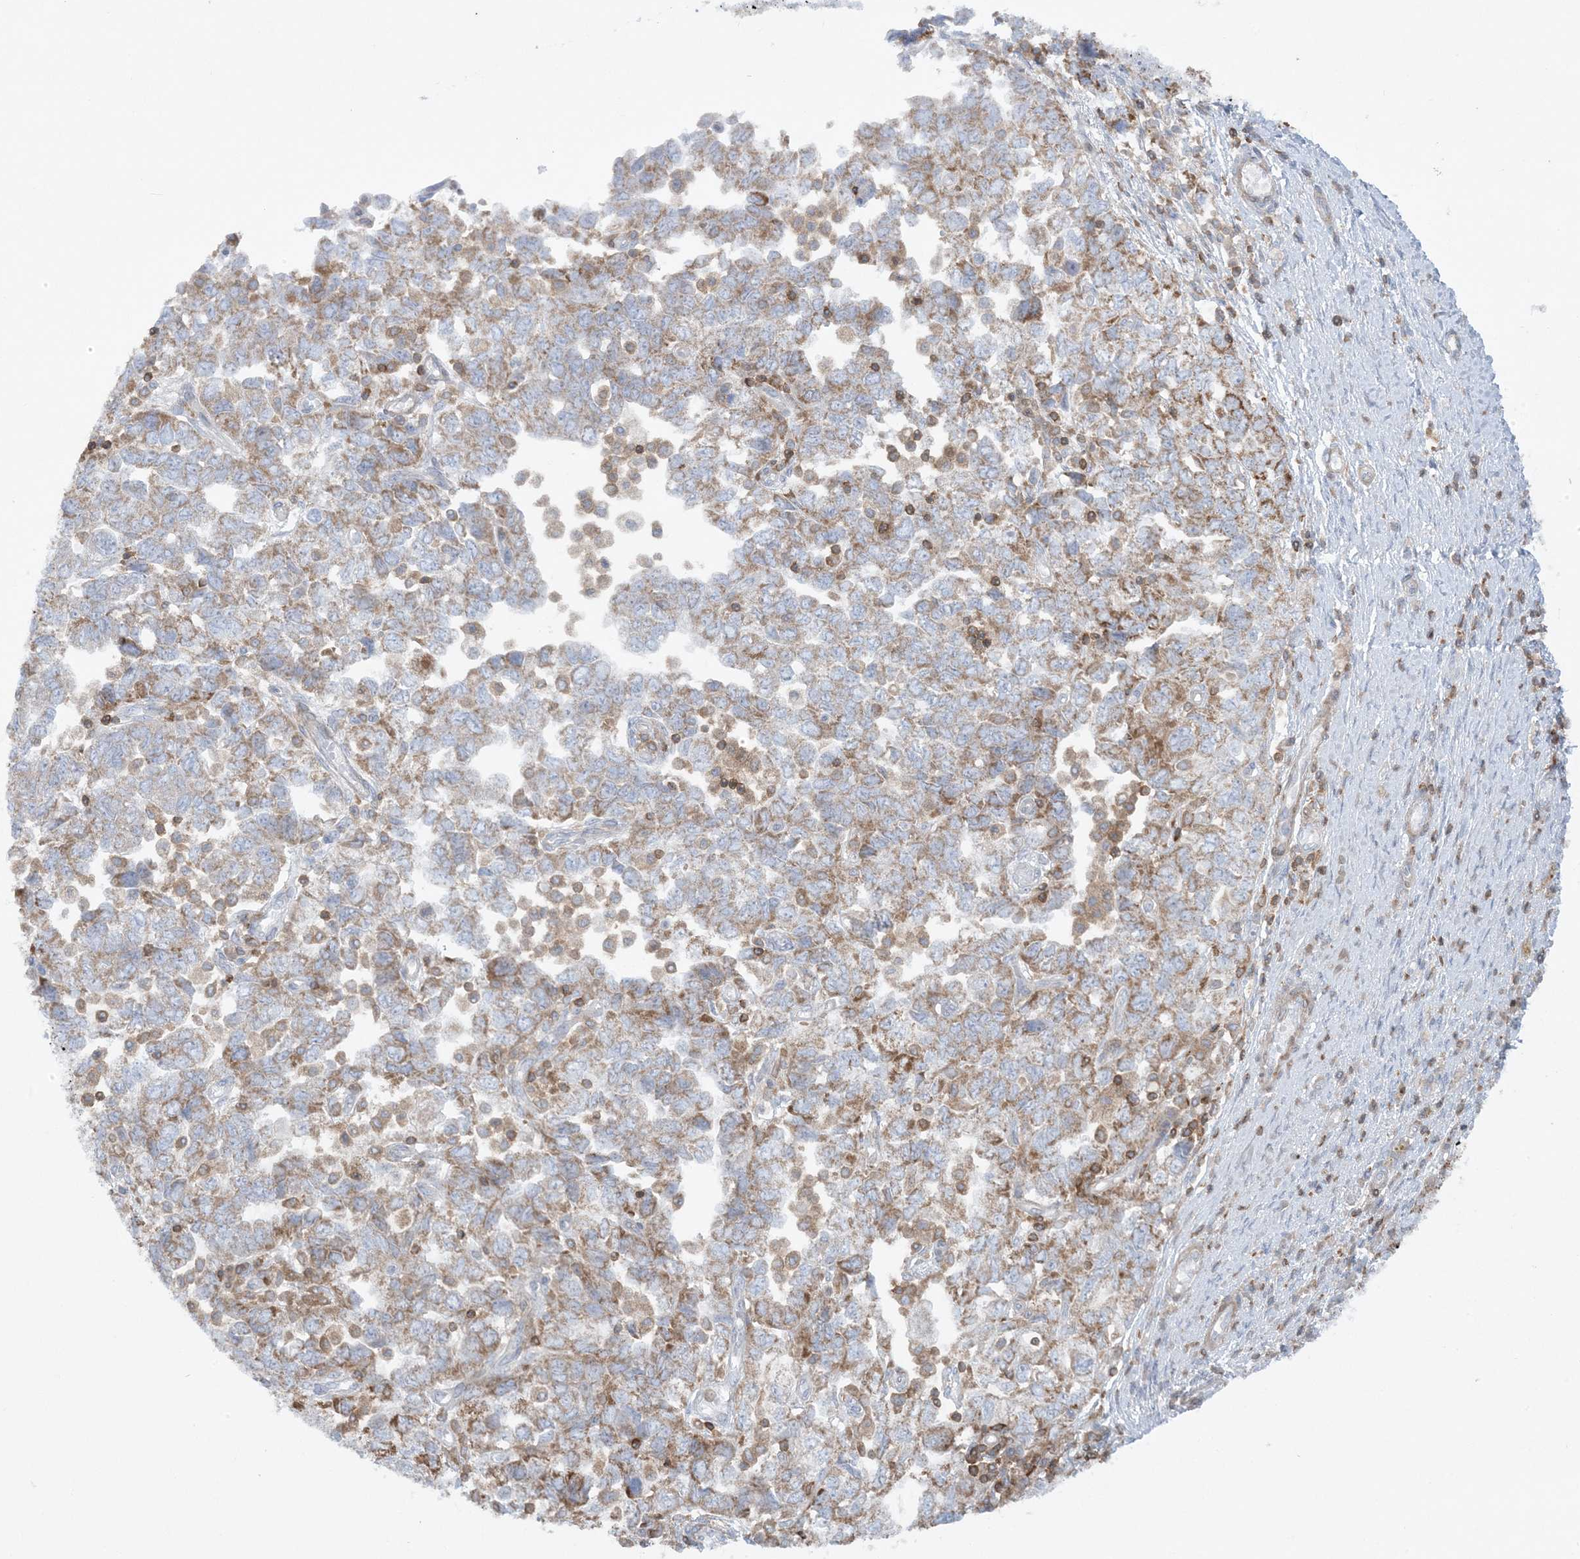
{"staining": {"intensity": "moderate", "quantity": ">75%", "location": "cytoplasmic/membranous"}, "tissue": "ovarian cancer", "cell_type": "Tumor cells", "image_type": "cancer", "snomed": [{"axis": "morphology", "description": "Carcinoma, NOS"}, {"axis": "morphology", "description": "Cystadenocarcinoma, serous, NOS"}, {"axis": "topography", "description": "Ovary"}], "caption": "Protein staining of ovarian cancer tissue displays moderate cytoplasmic/membranous positivity in approximately >75% of tumor cells.", "gene": "ARHGAP30", "patient": {"sex": "female", "age": 69}}